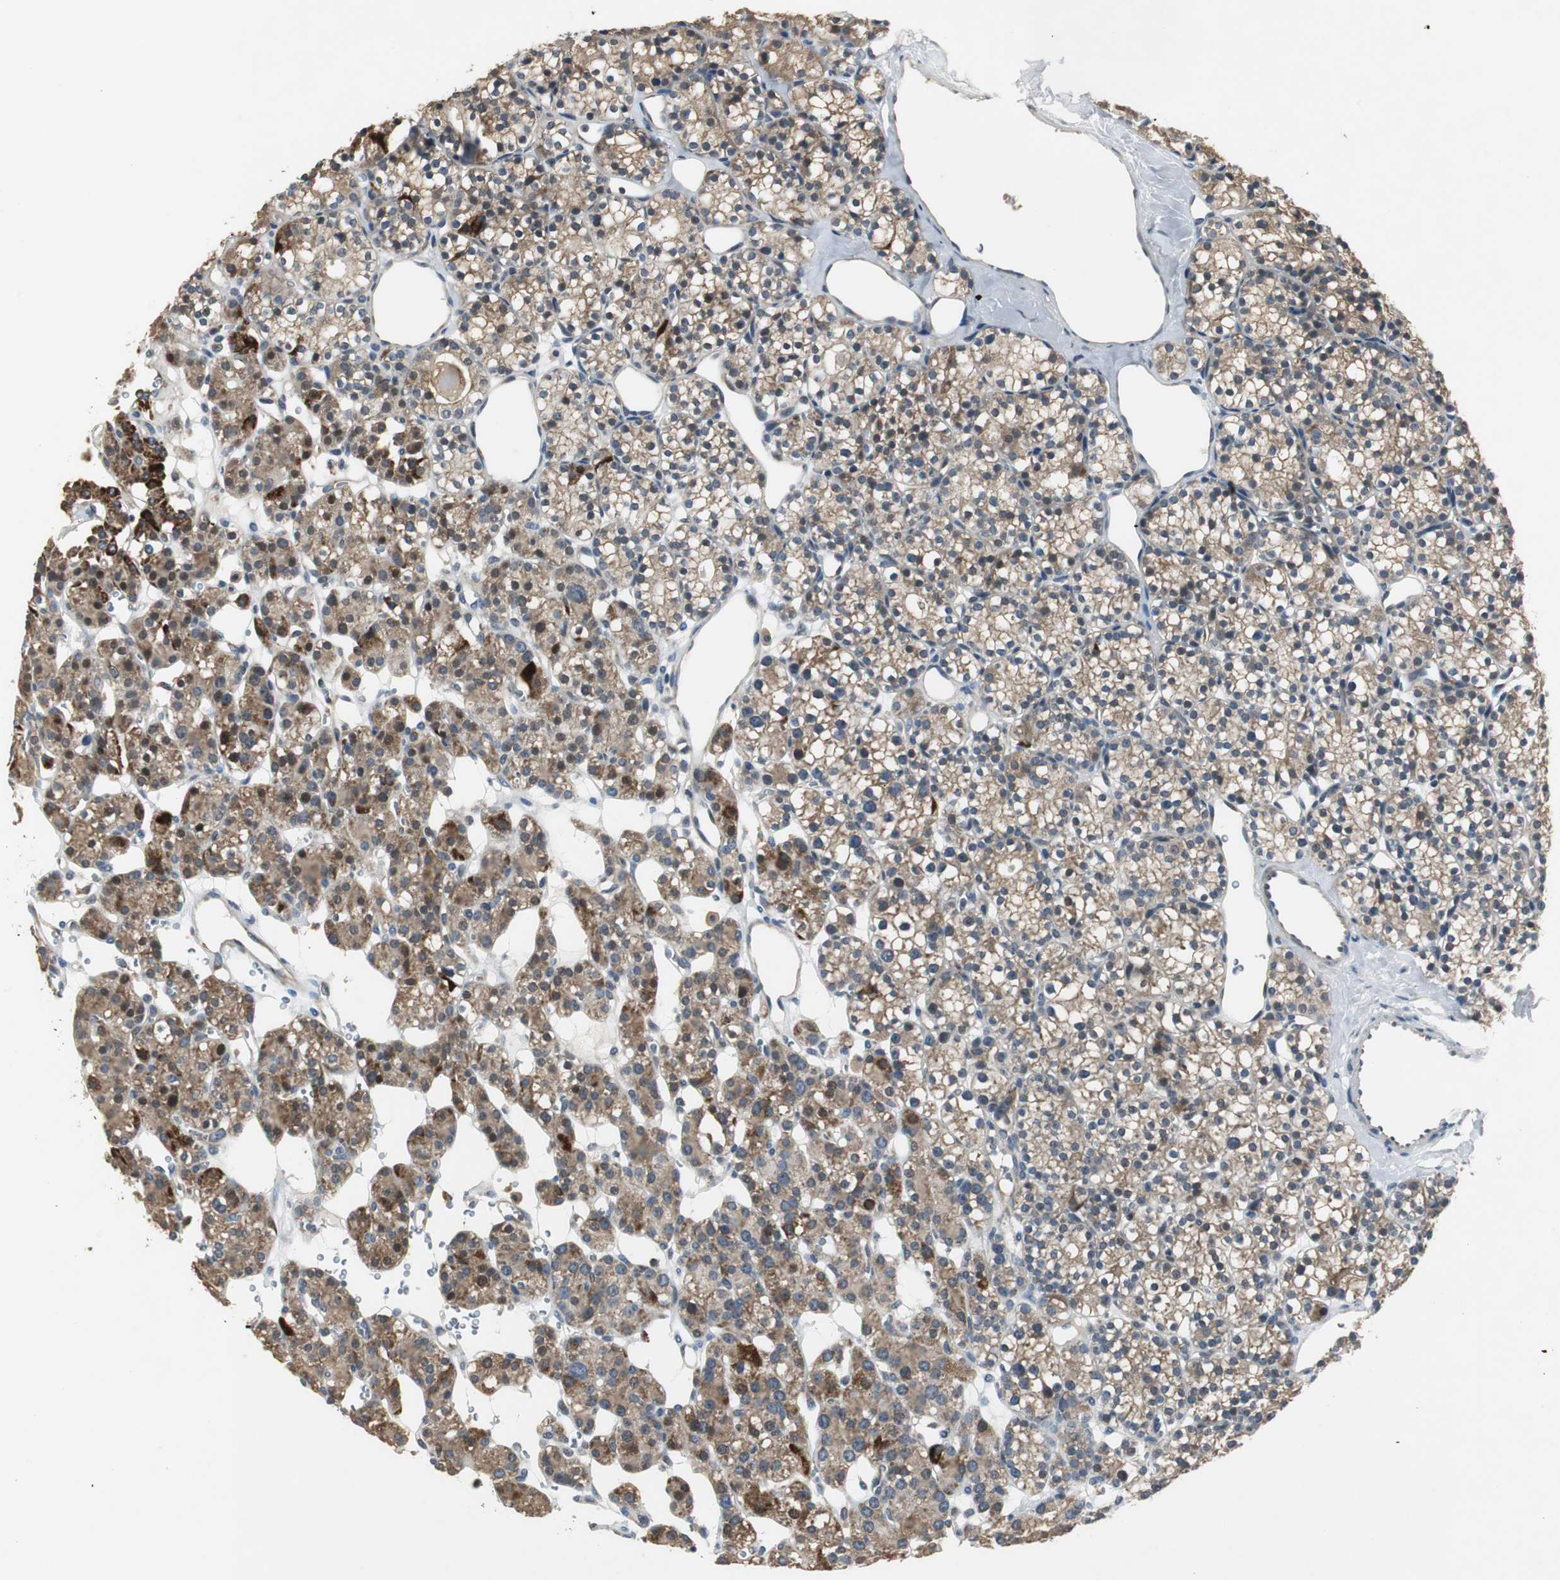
{"staining": {"intensity": "moderate", "quantity": ">75%", "location": "cytoplasmic/membranous"}, "tissue": "parathyroid gland", "cell_type": "Glandular cells", "image_type": "normal", "snomed": [{"axis": "morphology", "description": "Normal tissue, NOS"}, {"axis": "topography", "description": "Parathyroid gland"}], "caption": "DAB (3,3'-diaminobenzidine) immunohistochemical staining of normal parathyroid gland exhibits moderate cytoplasmic/membranous protein positivity in about >75% of glandular cells. The staining was performed using DAB (3,3'-diaminobenzidine) to visualize the protein expression in brown, while the nuclei were stained in blue with hematoxylin (Magnification: 20x).", "gene": "MYT1", "patient": {"sex": "female", "age": 64}}